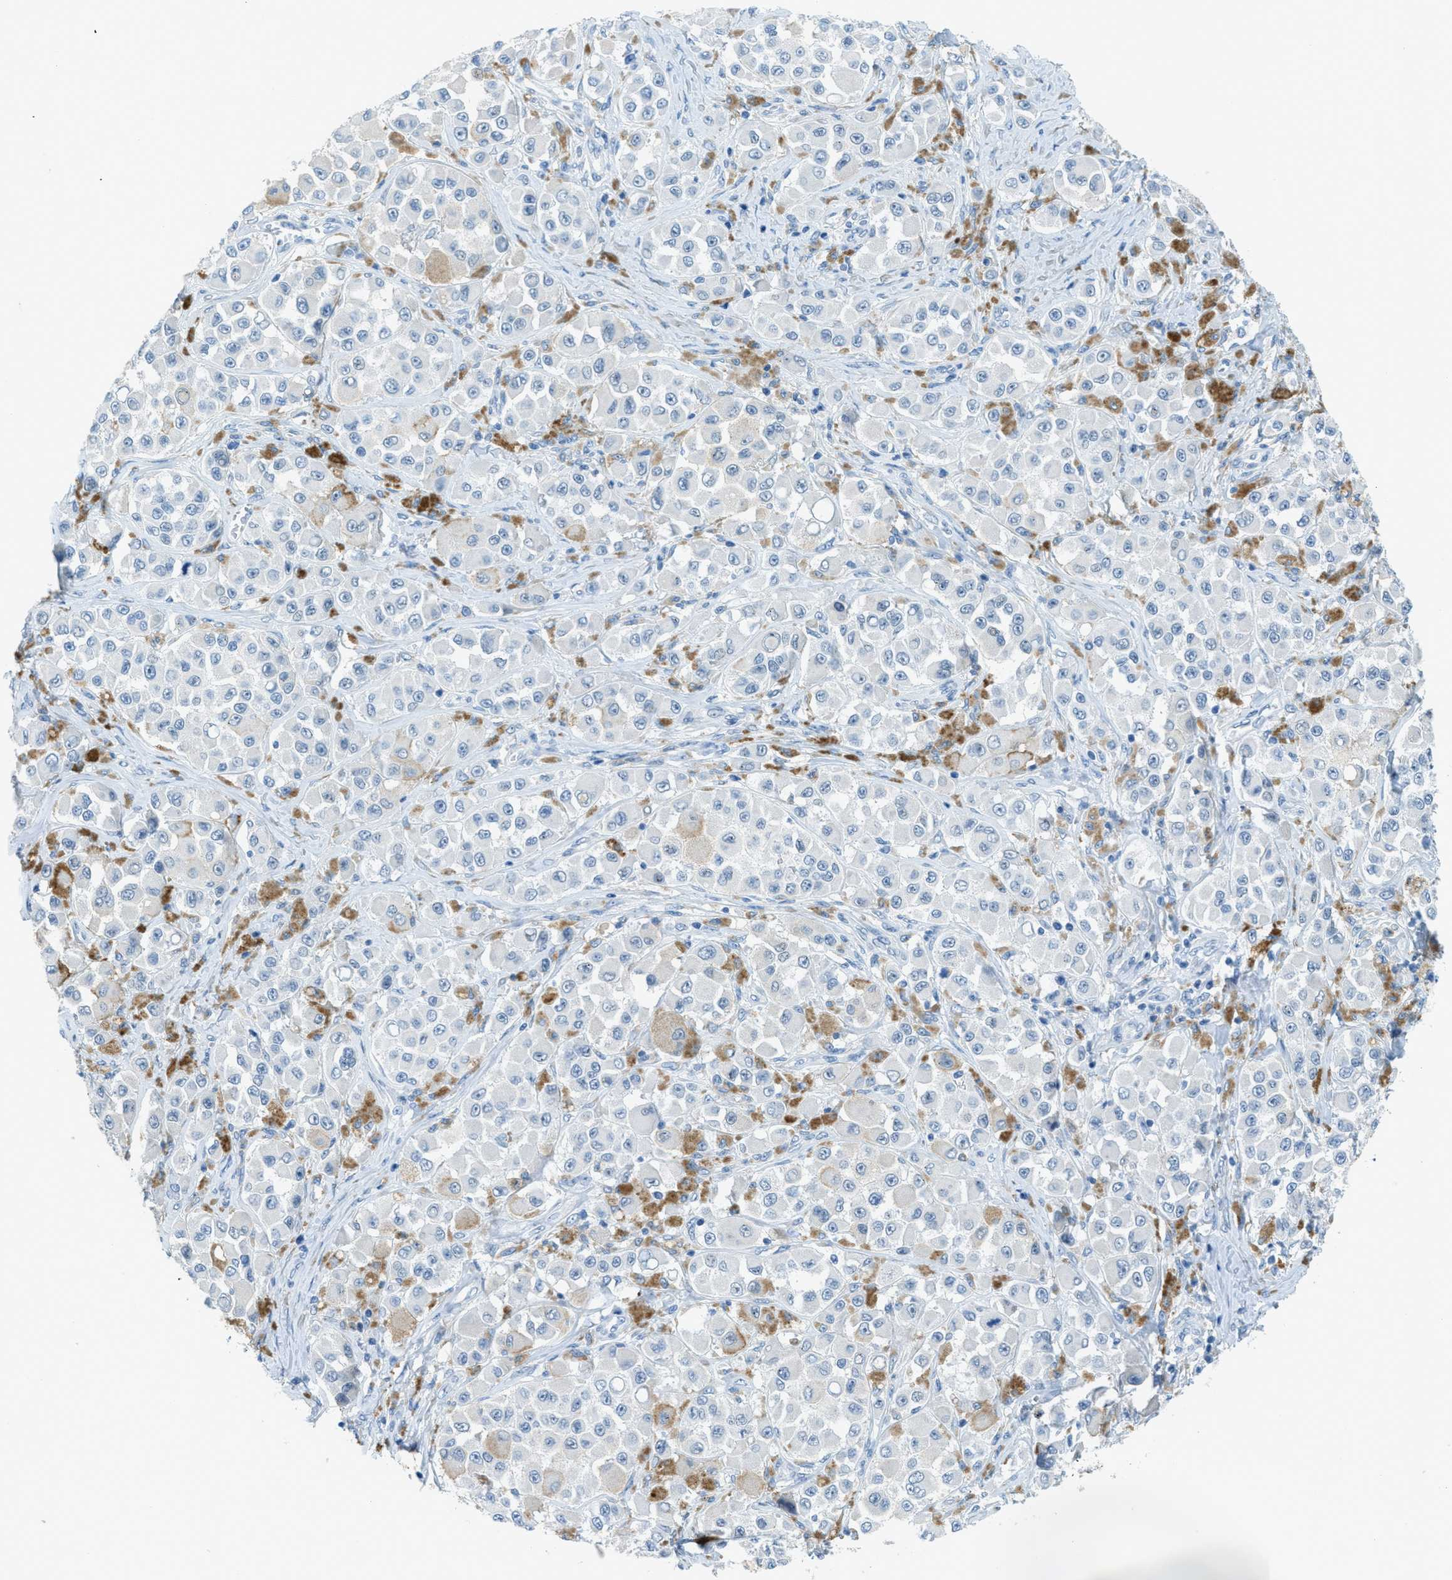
{"staining": {"intensity": "negative", "quantity": "none", "location": "none"}, "tissue": "melanoma", "cell_type": "Tumor cells", "image_type": "cancer", "snomed": [{"axis": "morphology", "description": "Malignant melanoma, NOS"}, {"axis": "topography", "description": "Skin"}], "caption": "This photomicrograph is of melanoma stained with immunohistochemistry (IHC) to label a protein in brown with the nuclei are counter-stained blue. There is no expression in tumor cells.", "gene": "KLHL8", "patient": {"sex": "male", "age": 84}}